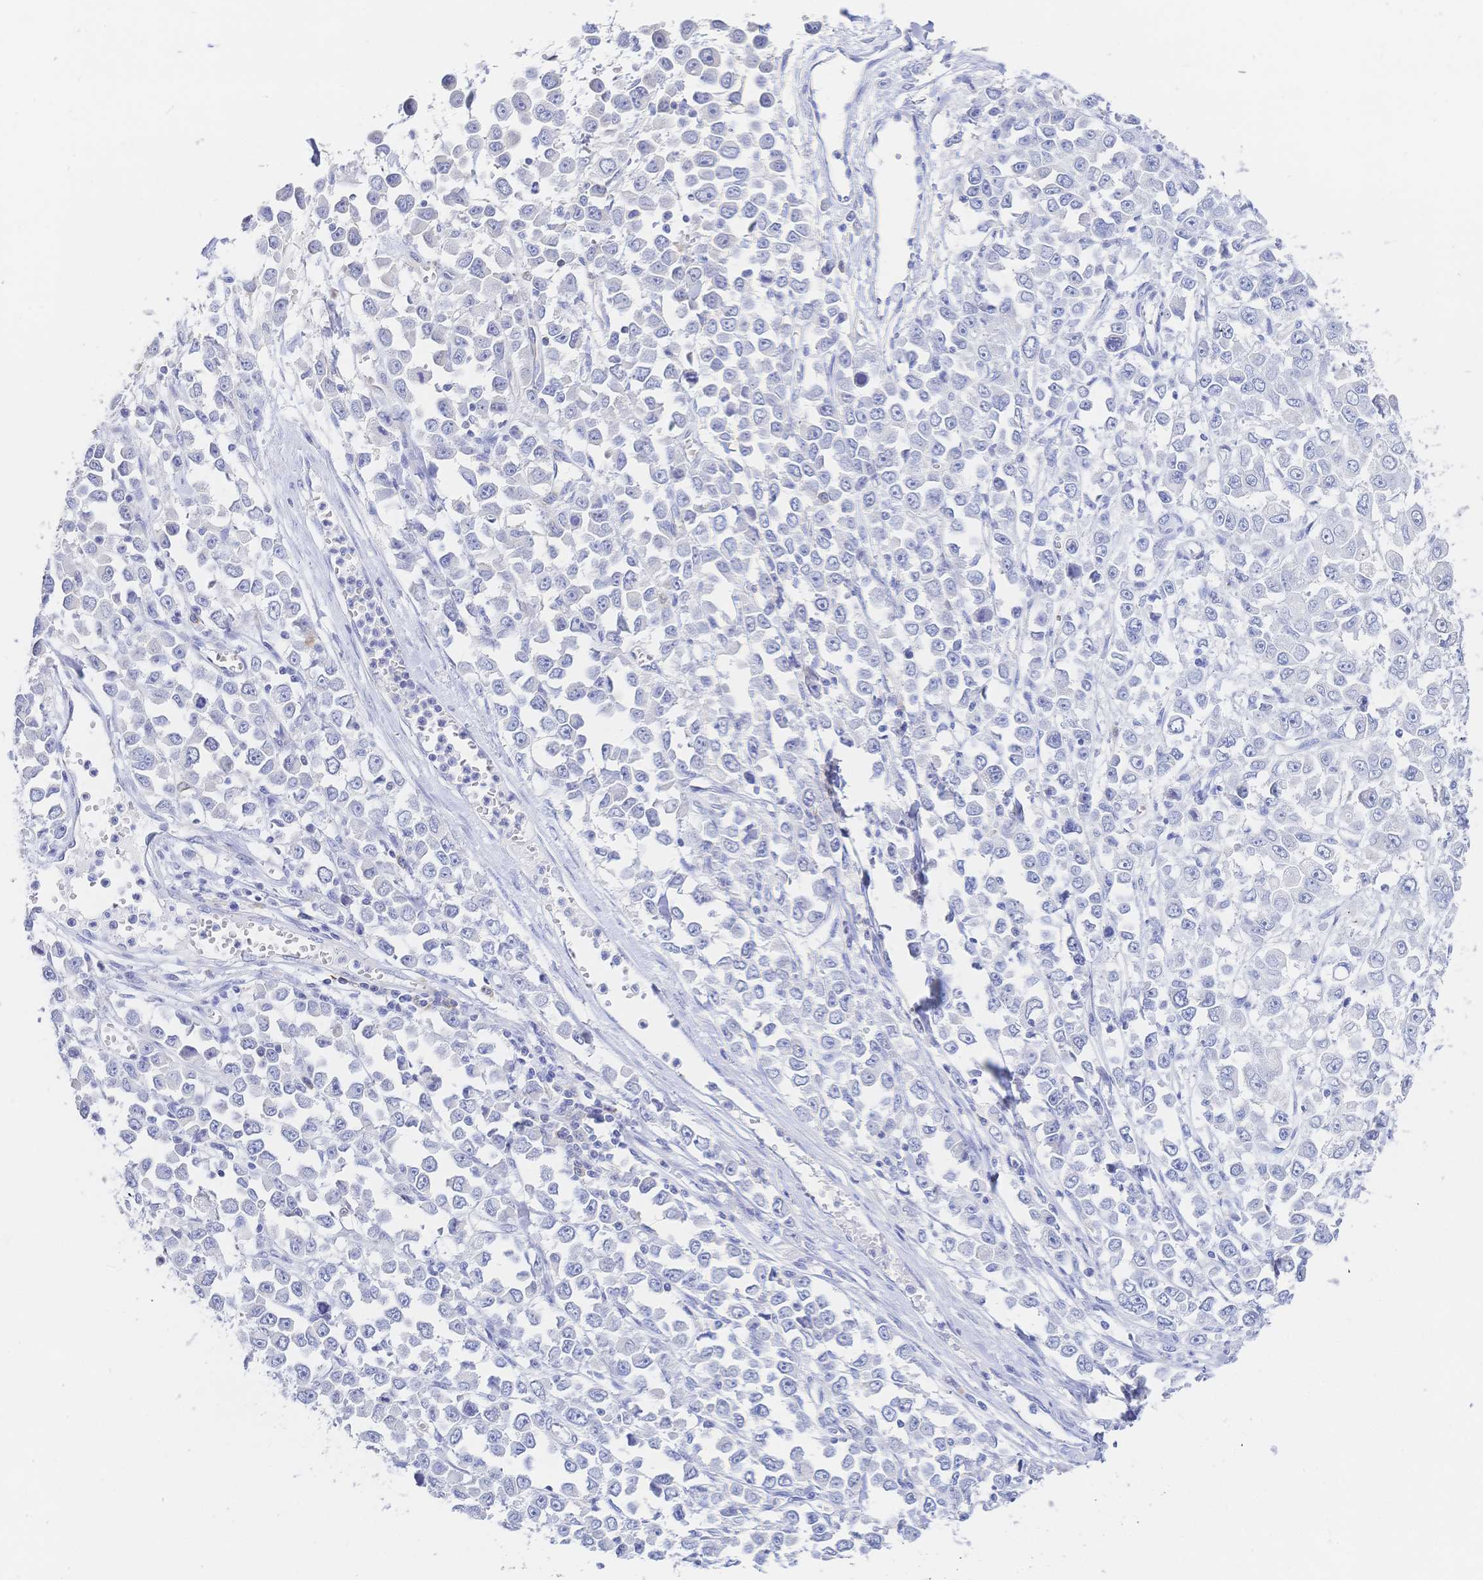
{"staining": {"intensity": "negative", "quantity": "none", "location": "none"}, "tissue": "stomach cancer", "cell_type": "Tumor cells", "image_type": "cancer", "snomed": [{"axis": "morphology", "description": "Adenocarcinoma, NOS"}, {"axis": "topography", "description": "Stomach, upper"}], "caption": "A high-resolution photomicrograph shows IHC staining of stomach cancer (adenocarcinoma), which shows no significant positivity in tumor cells.", "gene": "RRM1", "patient": {"sex": "male", "age": 70}}